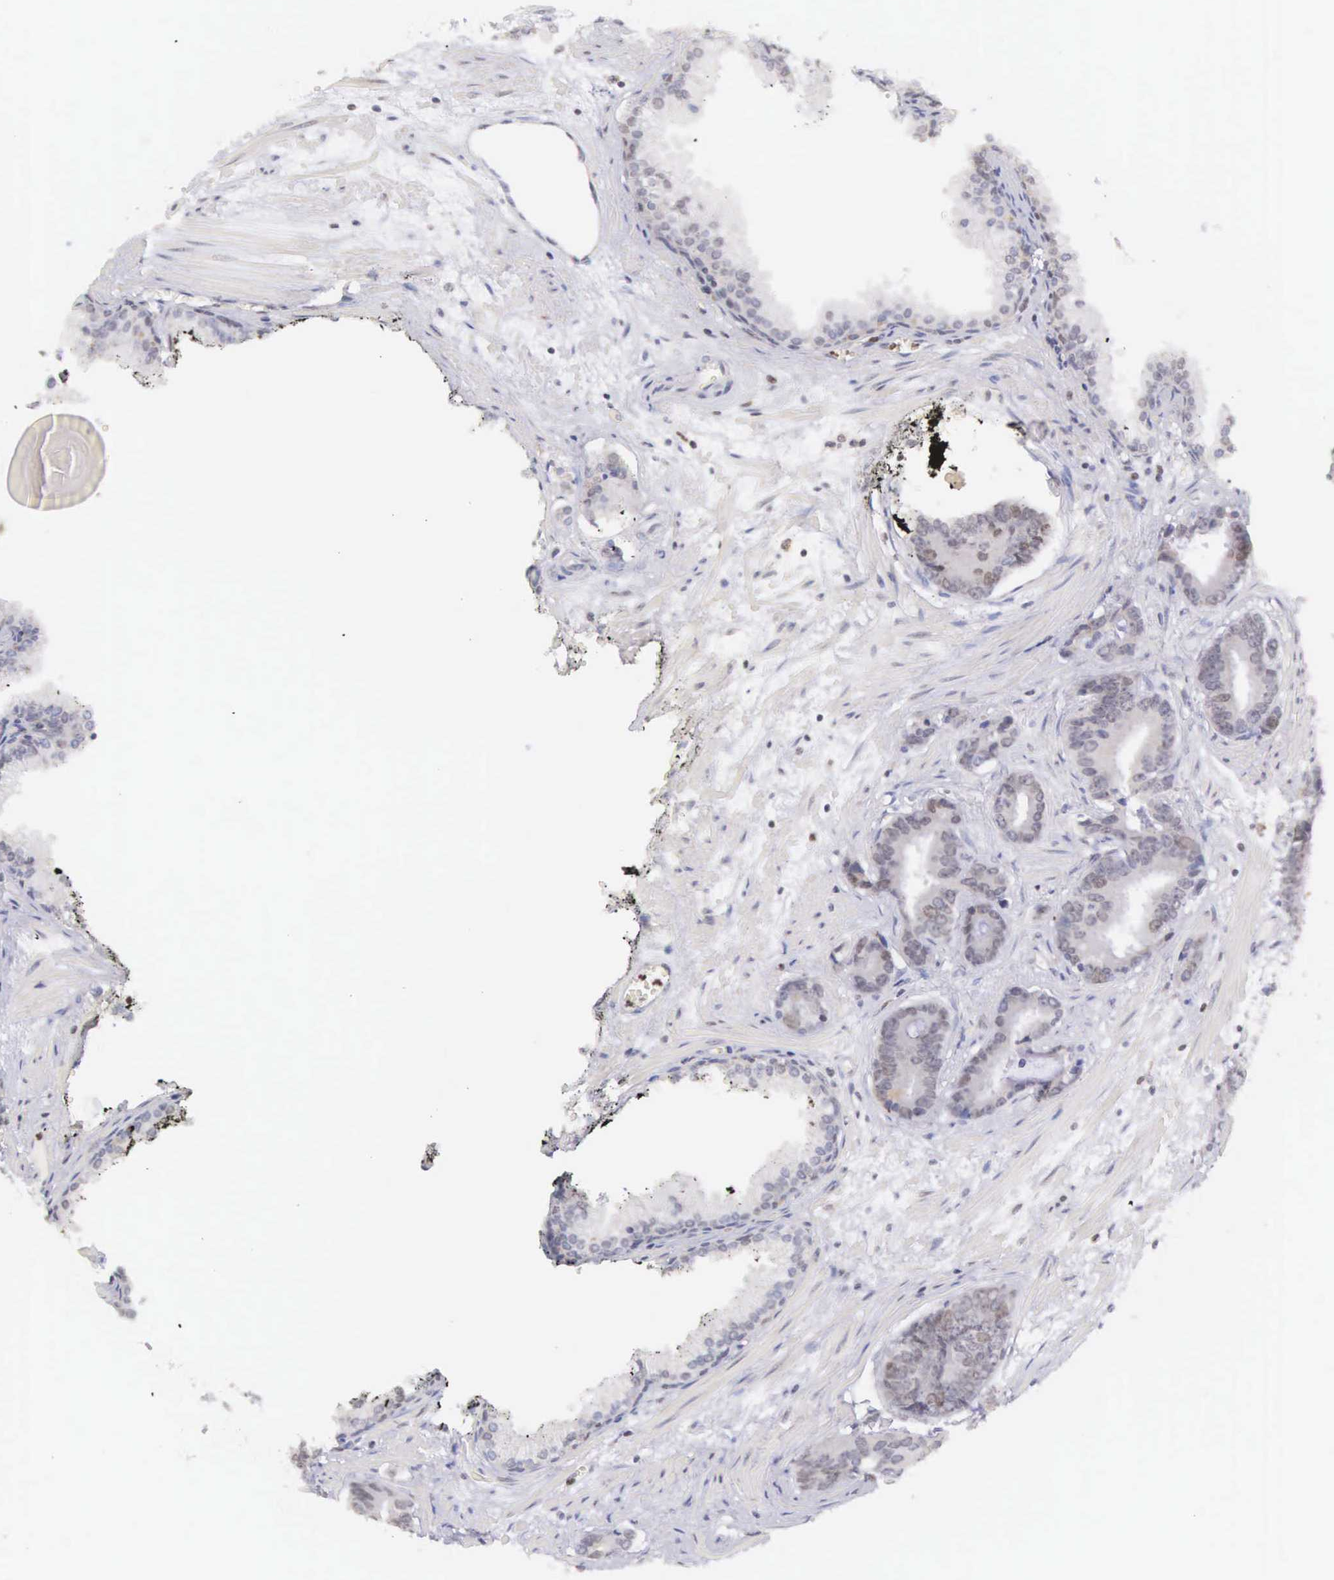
{"staining": {"intensity": "weak", "quantity": "<25%", "location": "nuclear"}, "tissue": "prostate cancer", "cell_type": "Tumor cells", "image_type": "cancer", "snomed": [{"axis": "morphology", "description": "Adenocarcinoma, High grade"}, {"axis": "topography", "description": "Prostate"}], "caption": "Protein analysis of high-grade adenocarcinoma (prostate) reveals no significant expression in tumor cells. (DAB IHC, high magnification).", "gene": "VRK1", "patient": {"sex": "male", "age": 56}}